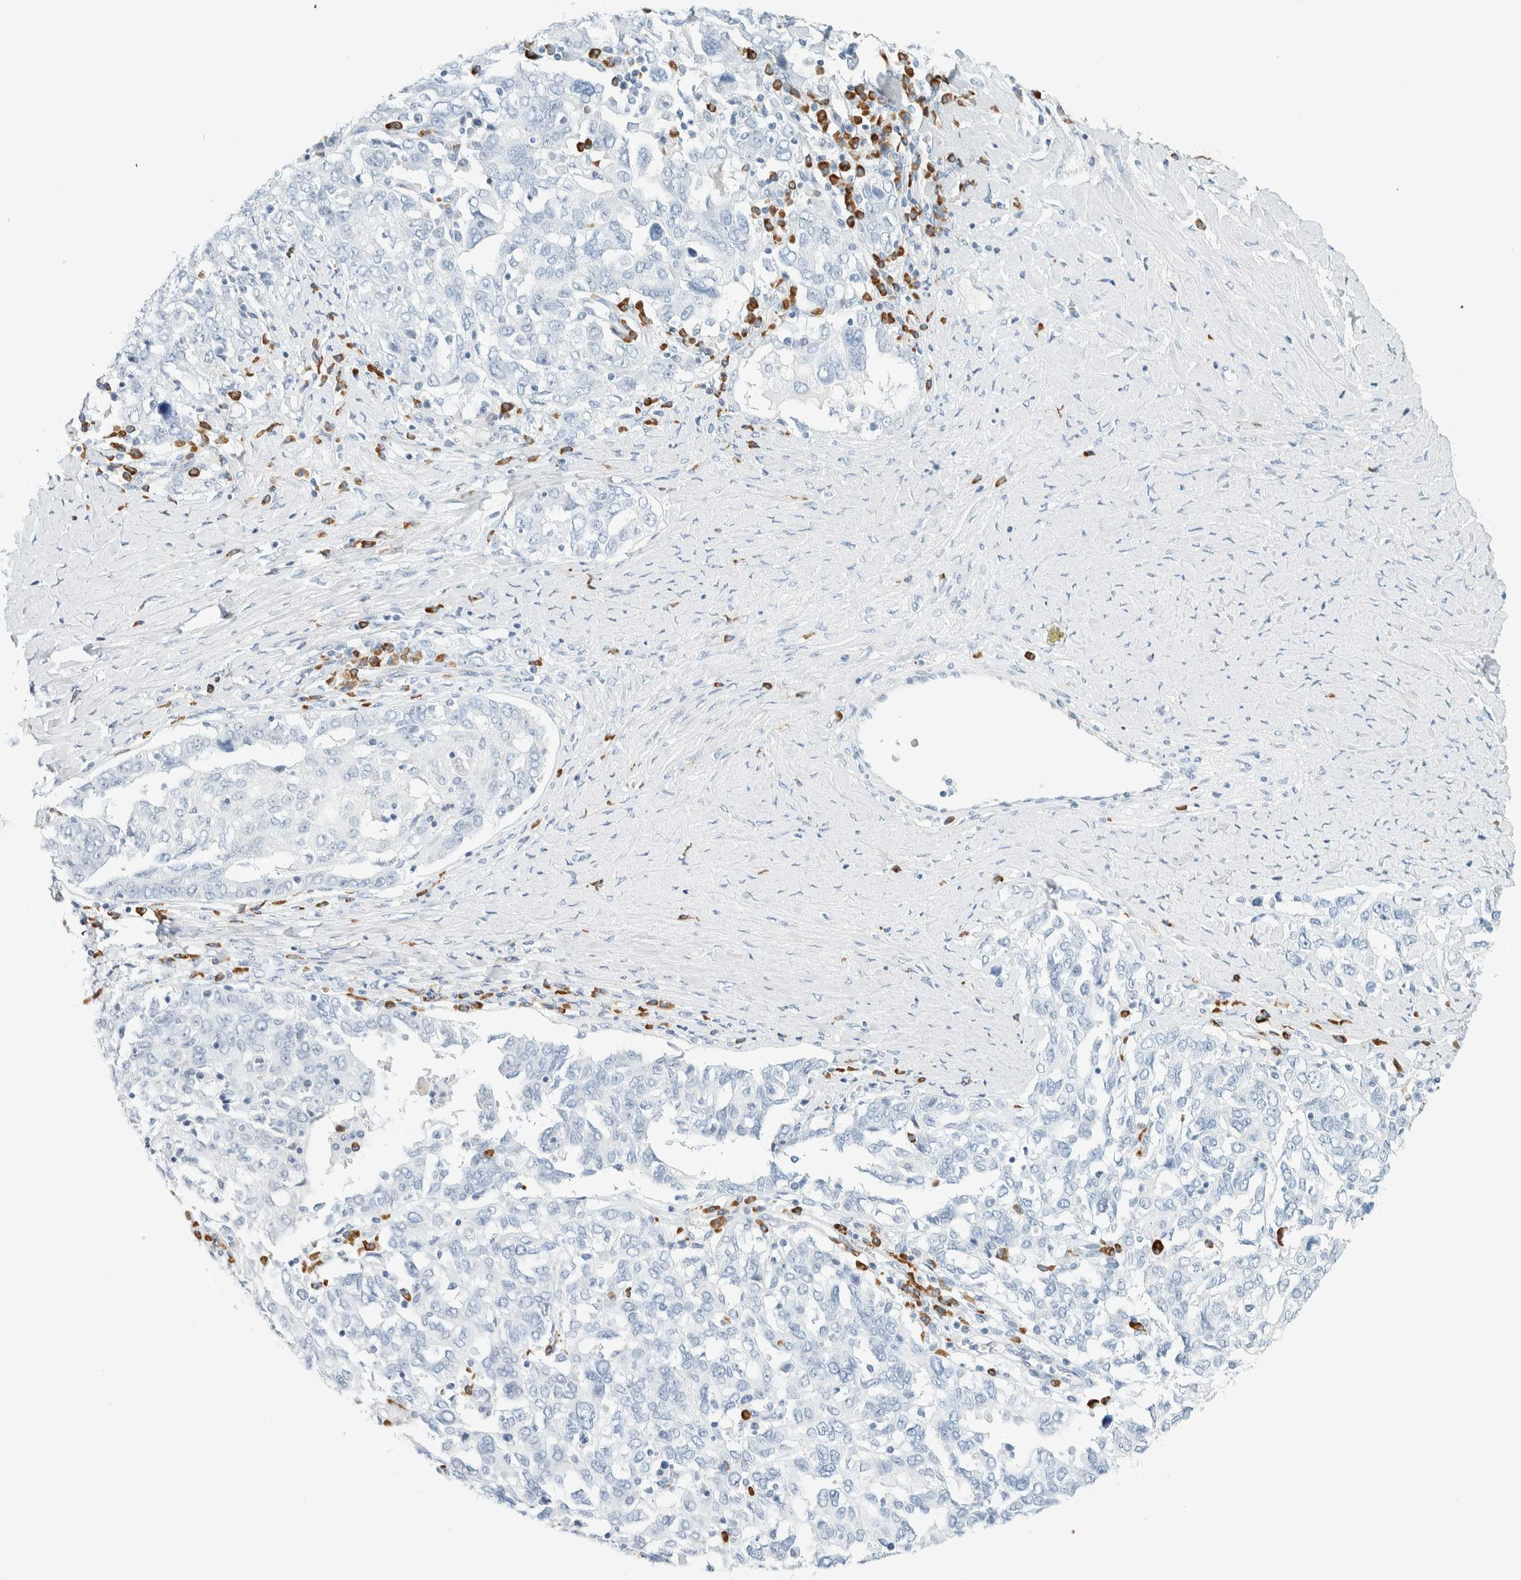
{"staining": {"intensity": "negative", "quantity": "none", "location": "none"}, "tissue": "ovarian cancer", "cell_type": "Tumor cells", "image_type": "cancer", "snomed": [{"axis": "morphology", "description": "Carcinoma, endometroid"}, {"axis": "topography", "description": "Ovary"}], "caption": "High power microscopy histopathology image of an immunohistochemistry image of endometroid carcinoma (ovarian), revealing no significant expression in tumor cells.", "gene": "ARHGAP27", "patient": {"sex": "female", "age": 62}}